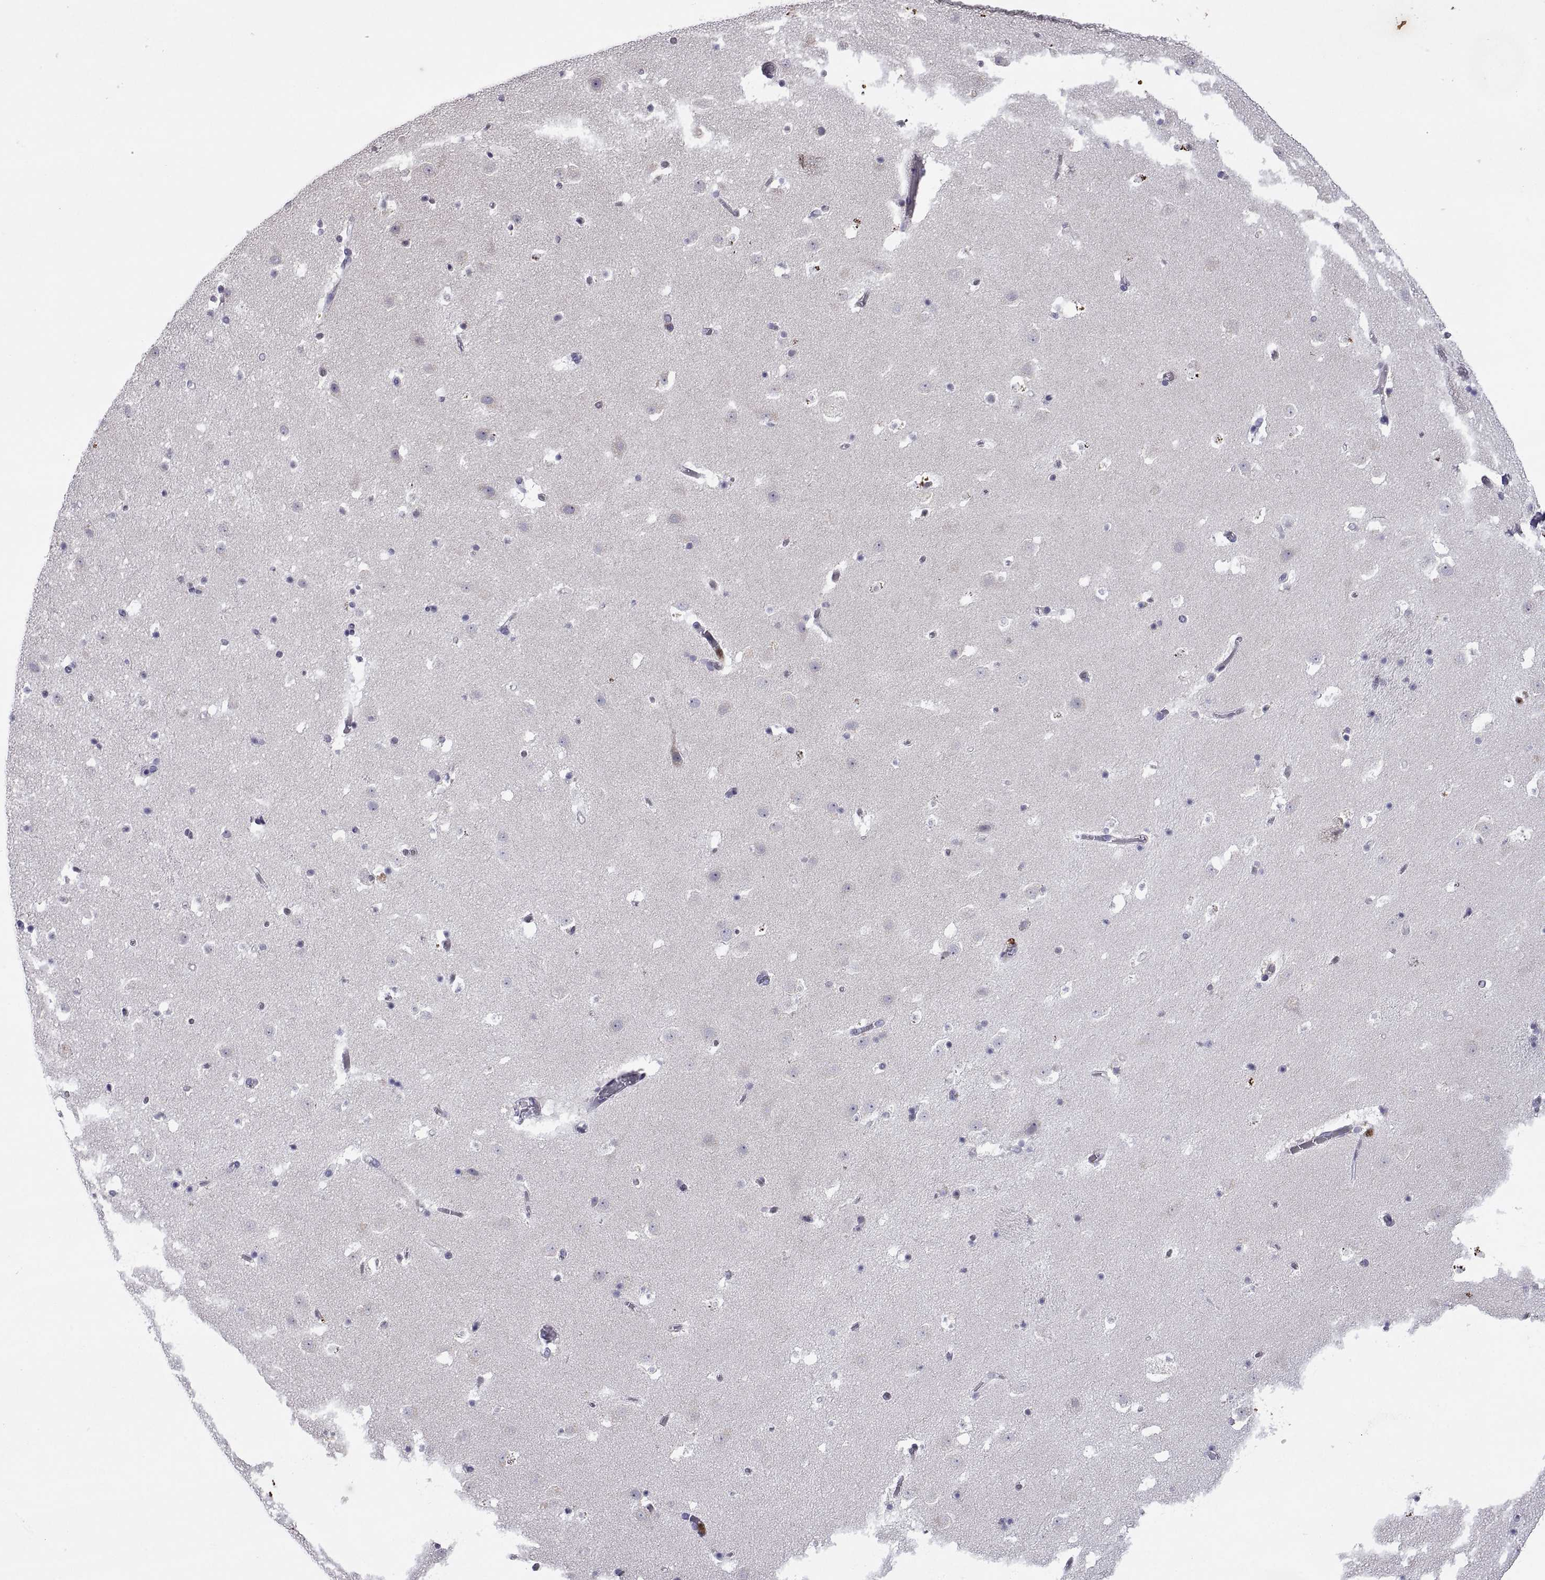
{"staining": {"intensity": "negative", "quantity": "none", "location": "none"}, "tissue": "caudate", "cell_type": "Glial cells", "image_type": "normal", "snomed": [{"axis": "morphology", "description": "Normal tissue, NOS"}, {"axis": "topography", "description": "Lateral ventricle wall"}], "caption": "This is an immunohistochemistry image of unremarkable caudate. There is no expression in glial cells.", "gene": "DOK3", "patient": {"sex": "female", "age": 42}}